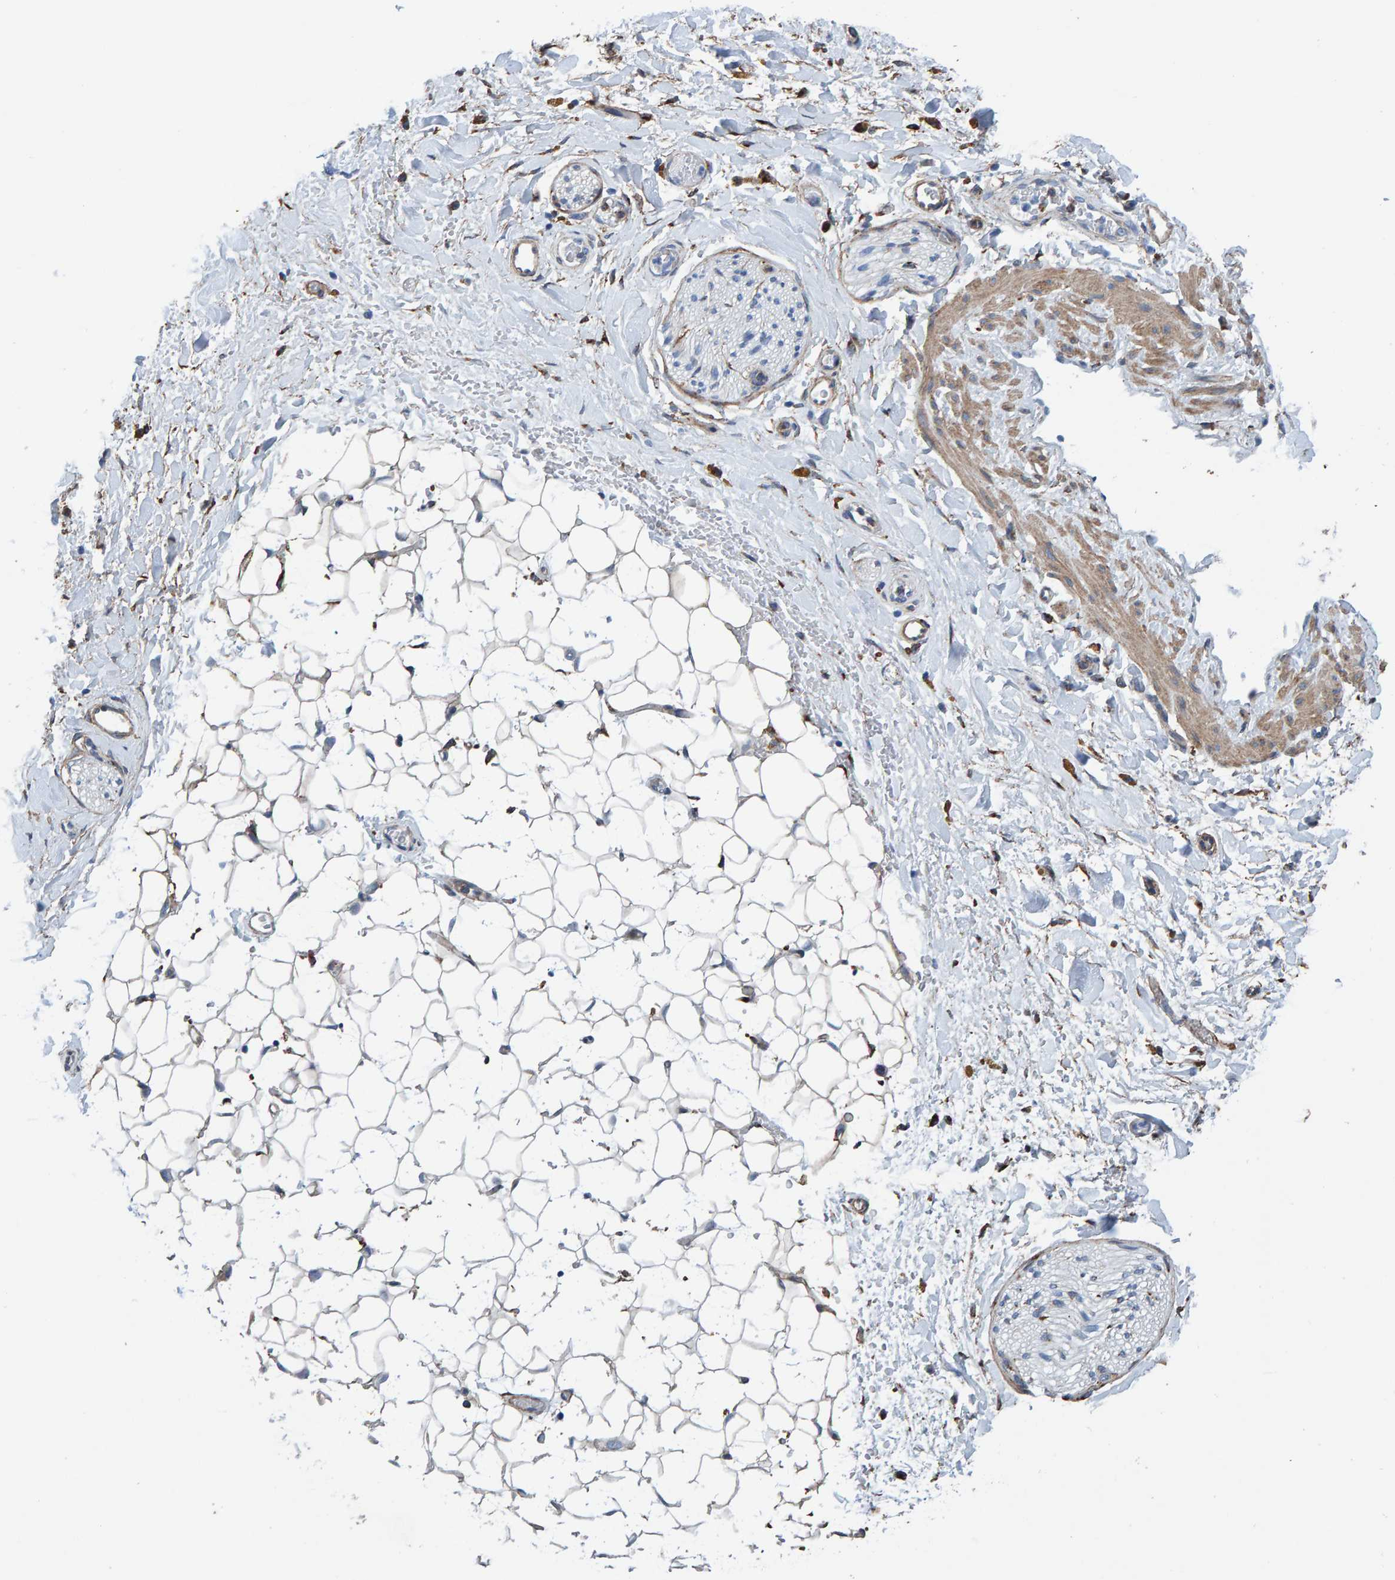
{"staining": {"intensity": "moderate", "quantity": ">75%", "location": "cytoplasmic/membranous"}, "tissue": "adipose tissue", "cell_type": "Adipocytes", "image_type": "normal", "snomed": [{"axis": "morphology", "description": "Normal tissue, NOS"}, {"axis": "topography", "description": "Kidney"}, {"axis": "topography", "description": "Peripheral nerve tissue"}], "caption": "IHC of unremarkable human adipose tissue displays medium levels of moderate cytoplasmic/membranous positivity in approximately >75% of adipocytes.", "gene": "LRP1", "patient": {"sex": "male", "age": 7}}